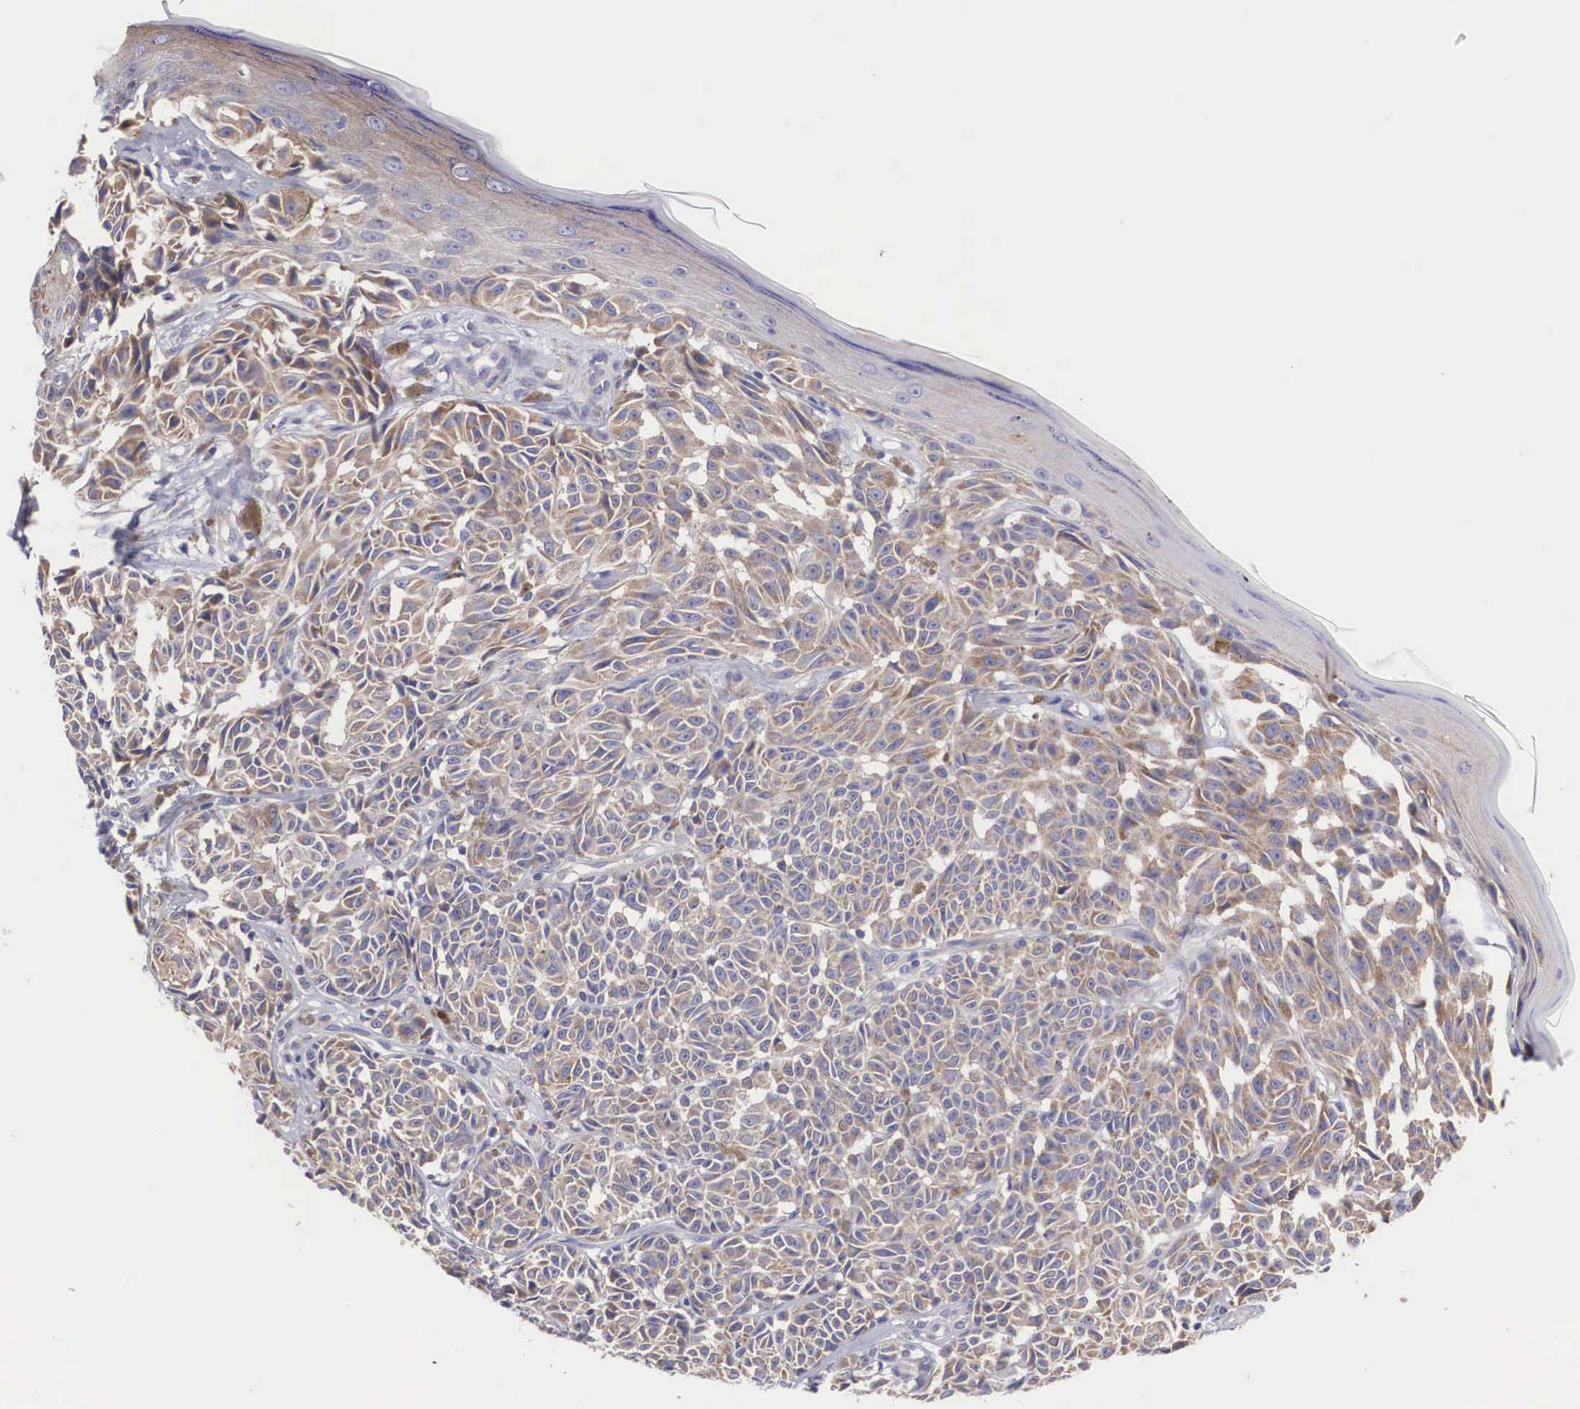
{"staining": {"intensity": "weak", "quantity": "25%-75%", "location": "cytoplasmic/membranous"}, "tissue": "melanoma", "cell_type": "Tumor cells", "image_type": "cancer", "snomed": [{"axis": "morphology", "description": "Malignant melanoma, NOS"}, {"axis": "topography", "description": "Skin"}], "caption": "Immunohistochemistry photomicrograph of neoplastic tissue: human melanoma stained using immunohistochemistry (IHC) shows low levels of weak protein expression localized specifically in the cytoplasmic/membranous of tumor cells, appearing as a cytoplasmic/membranous brown color.", "gene": "TXLNG", "patient": {"sex": "male", "age": 49}}